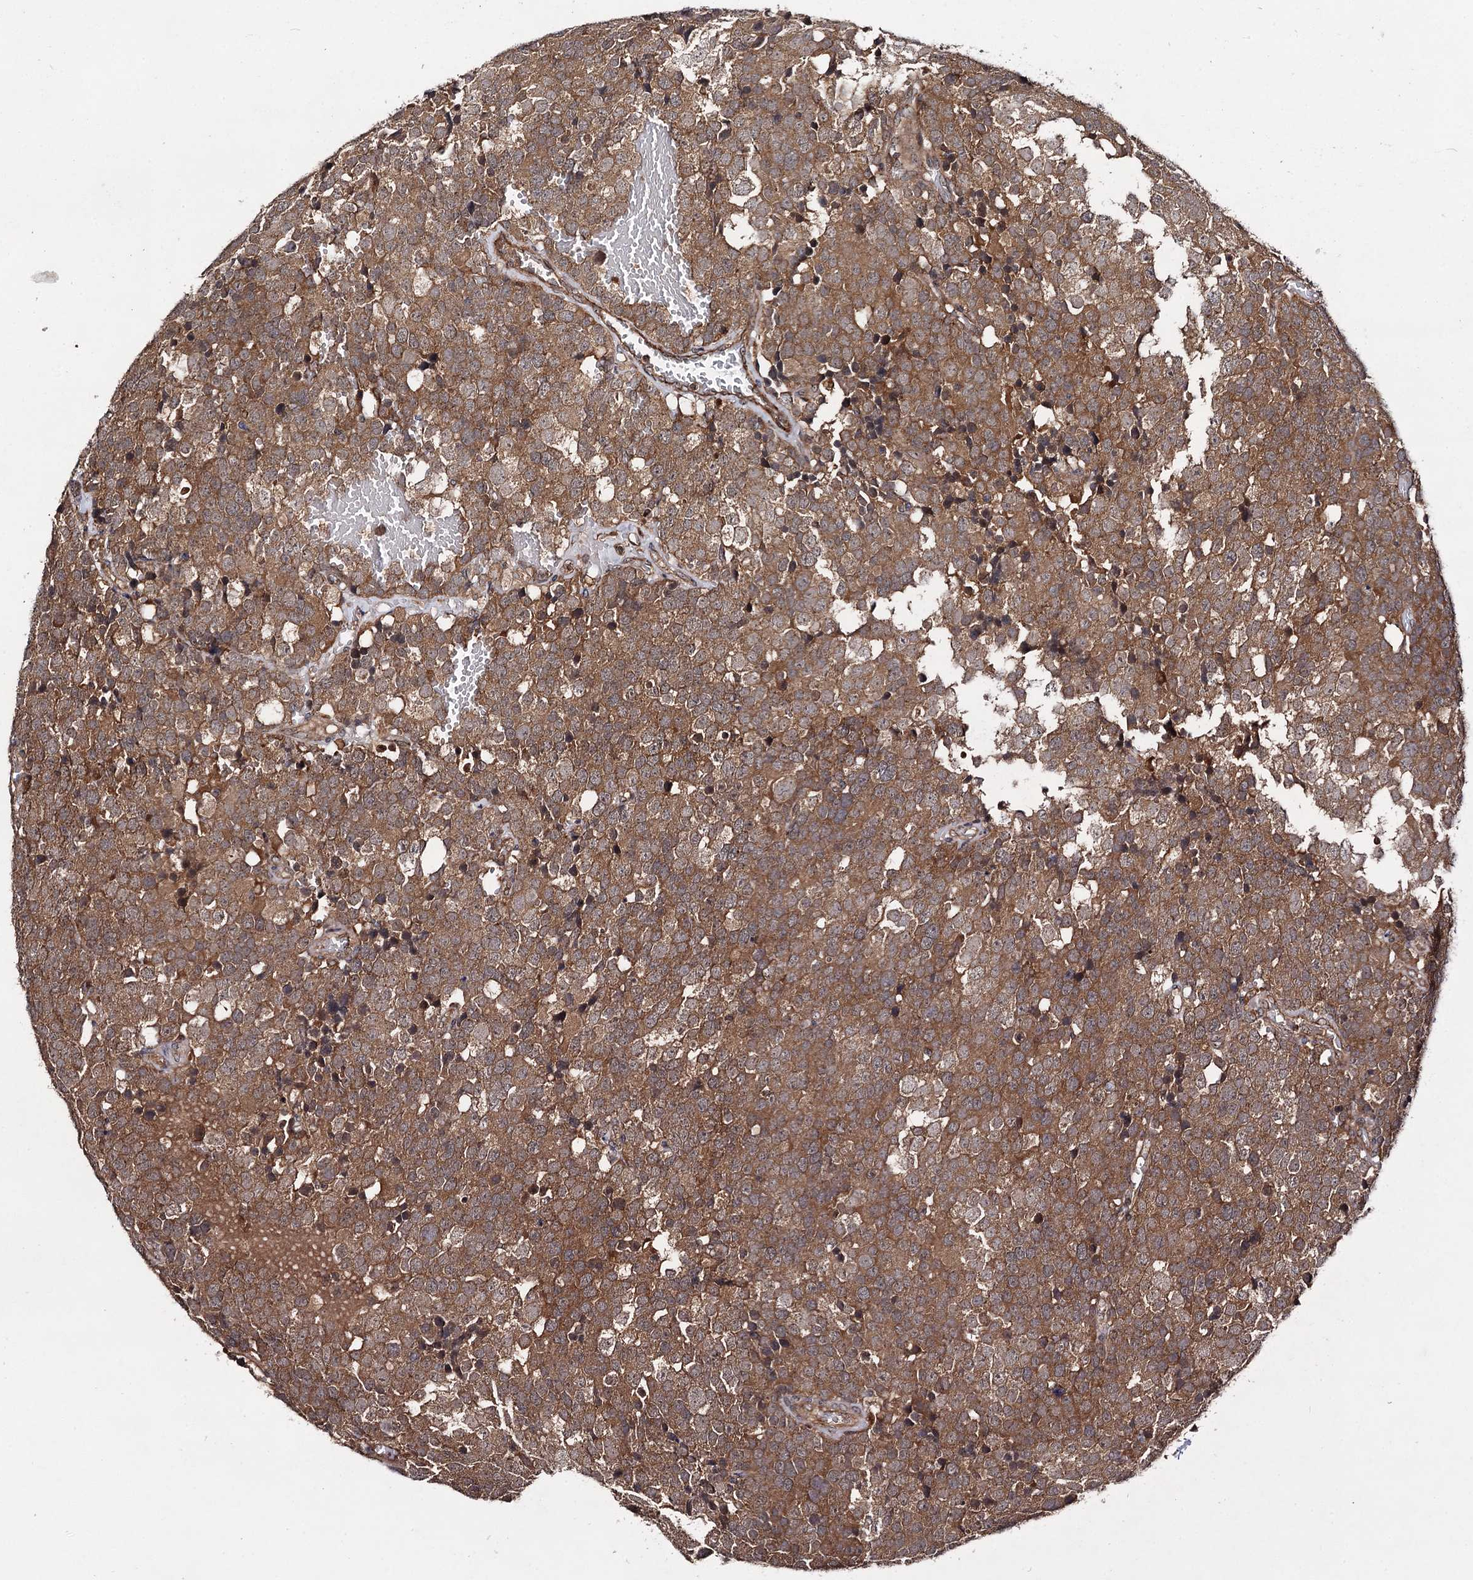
{"staining": {"intensity": "moderate", "quantity": ">75%", "location": "cytoplasmic/membranous"}, "tissue": "testis cancer", "cell_type": "Tumor cells", "image_type": "cancer", "snomed": [{"axis": "morphology", "description": "Seminoma, NOS"}, {"axis": "topography", "description": "Testis"}], "caption": "Testis cancer (seminoma) stained with a protein marker reveals moderate staining in tumor cells.", "gene": "KXD1", "patient": {"sex": "male", "age": 71}}